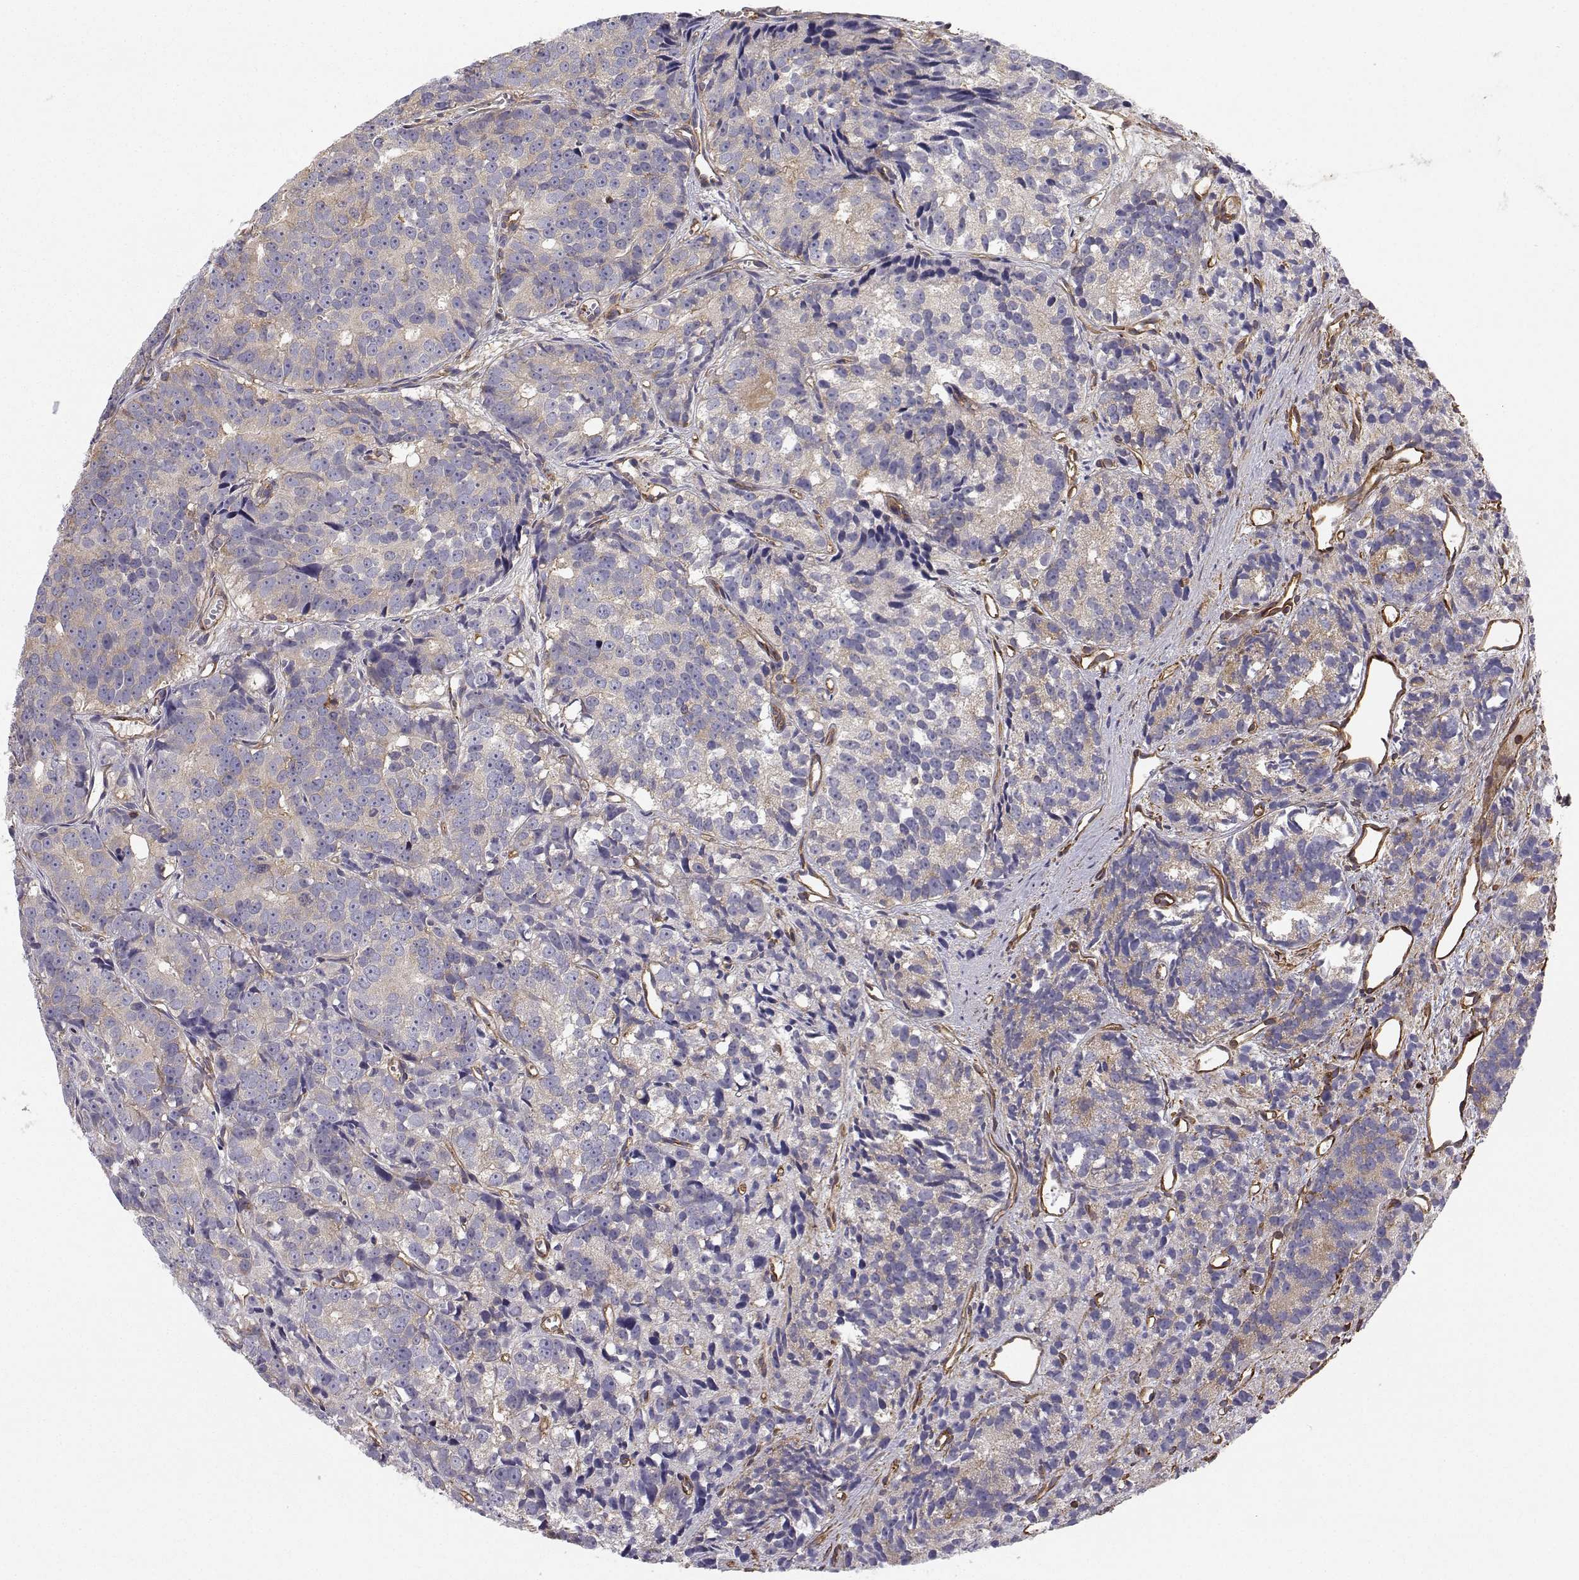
{"staining": {"intensity": "negative", "quantity": "none", "location": "none"}, "tissue": "prostate cancer", "cell_type": "Tumor cells", "image_type": "cancer", "snomed": [{"axis": "morphology", "description": "Adenocarcinoma, High grade"}, {"axis": "topography", "description": "Prostate"}], "caption": "Histopathology image shows no protein expression in tumor cells of prostate cancer tissue.", "gene": "MYH9", "patient": {"sex": "male", "age": 77}}